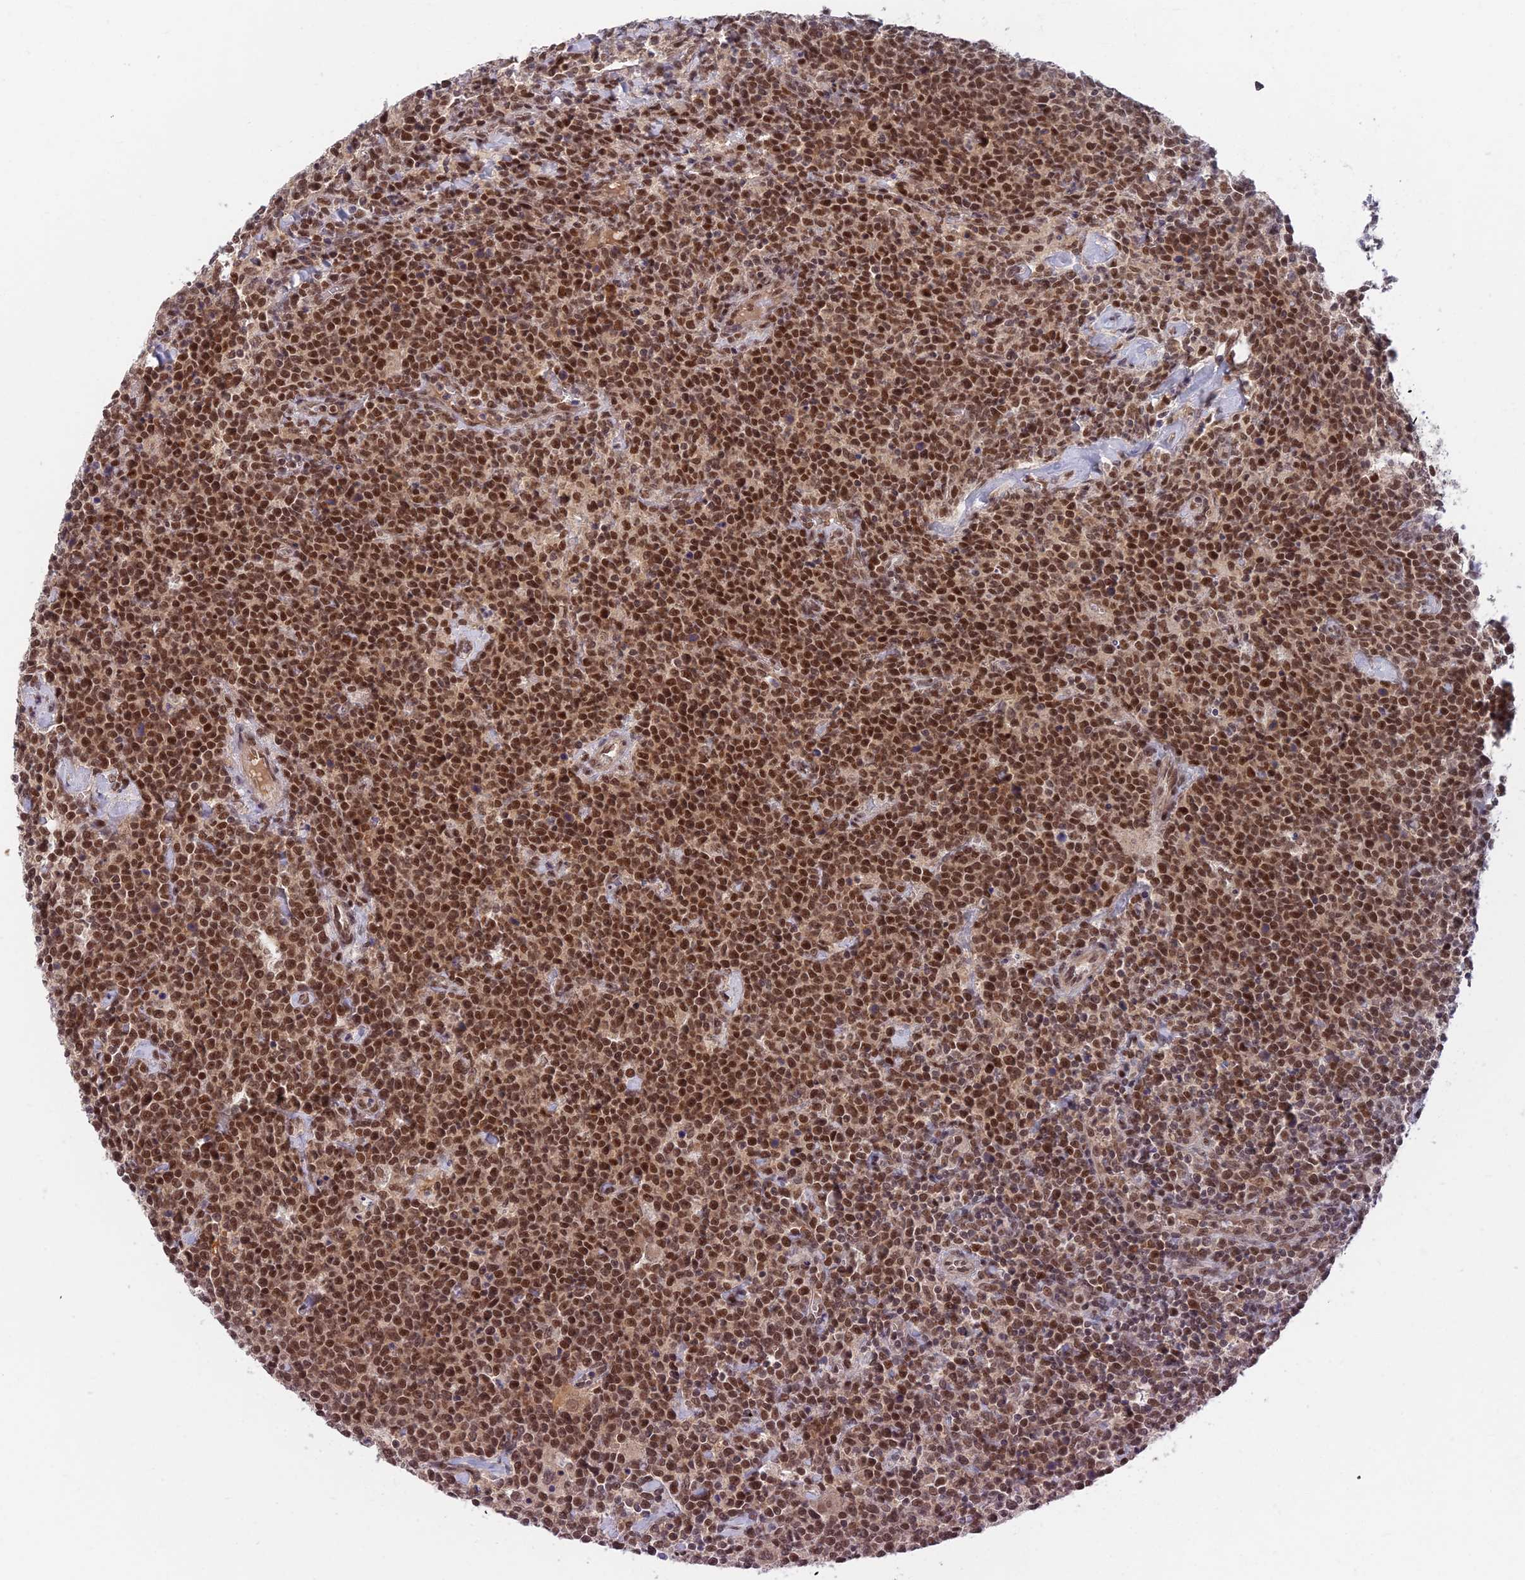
{"staining": {"intensity": "strong", "quantity": ">75%", "location": "nuclear"}, "tissue": "lymphoma", "cell_type": "Tumor cells", "image_type": "cancer", "snomed": [{"axis": "morphology", "description": "Malignant lymphoma, non-Hodgkin's type, High grade"}, {"axis": "topography", "description": "Lymph node"}], "caption": "Immunohistochemistry photomicrograph of neoplastic tissue: high-grade malignant lymphoma, non-Hodgkin's type stained using immunohistochemistry (IHC) displays high levels of strong protein expression localized specifically in the nuclear of tumor cells, appearing as a nuclear brown color.", "gene": "TCEA2", "patient": {"sex": "male", "age": 61}}